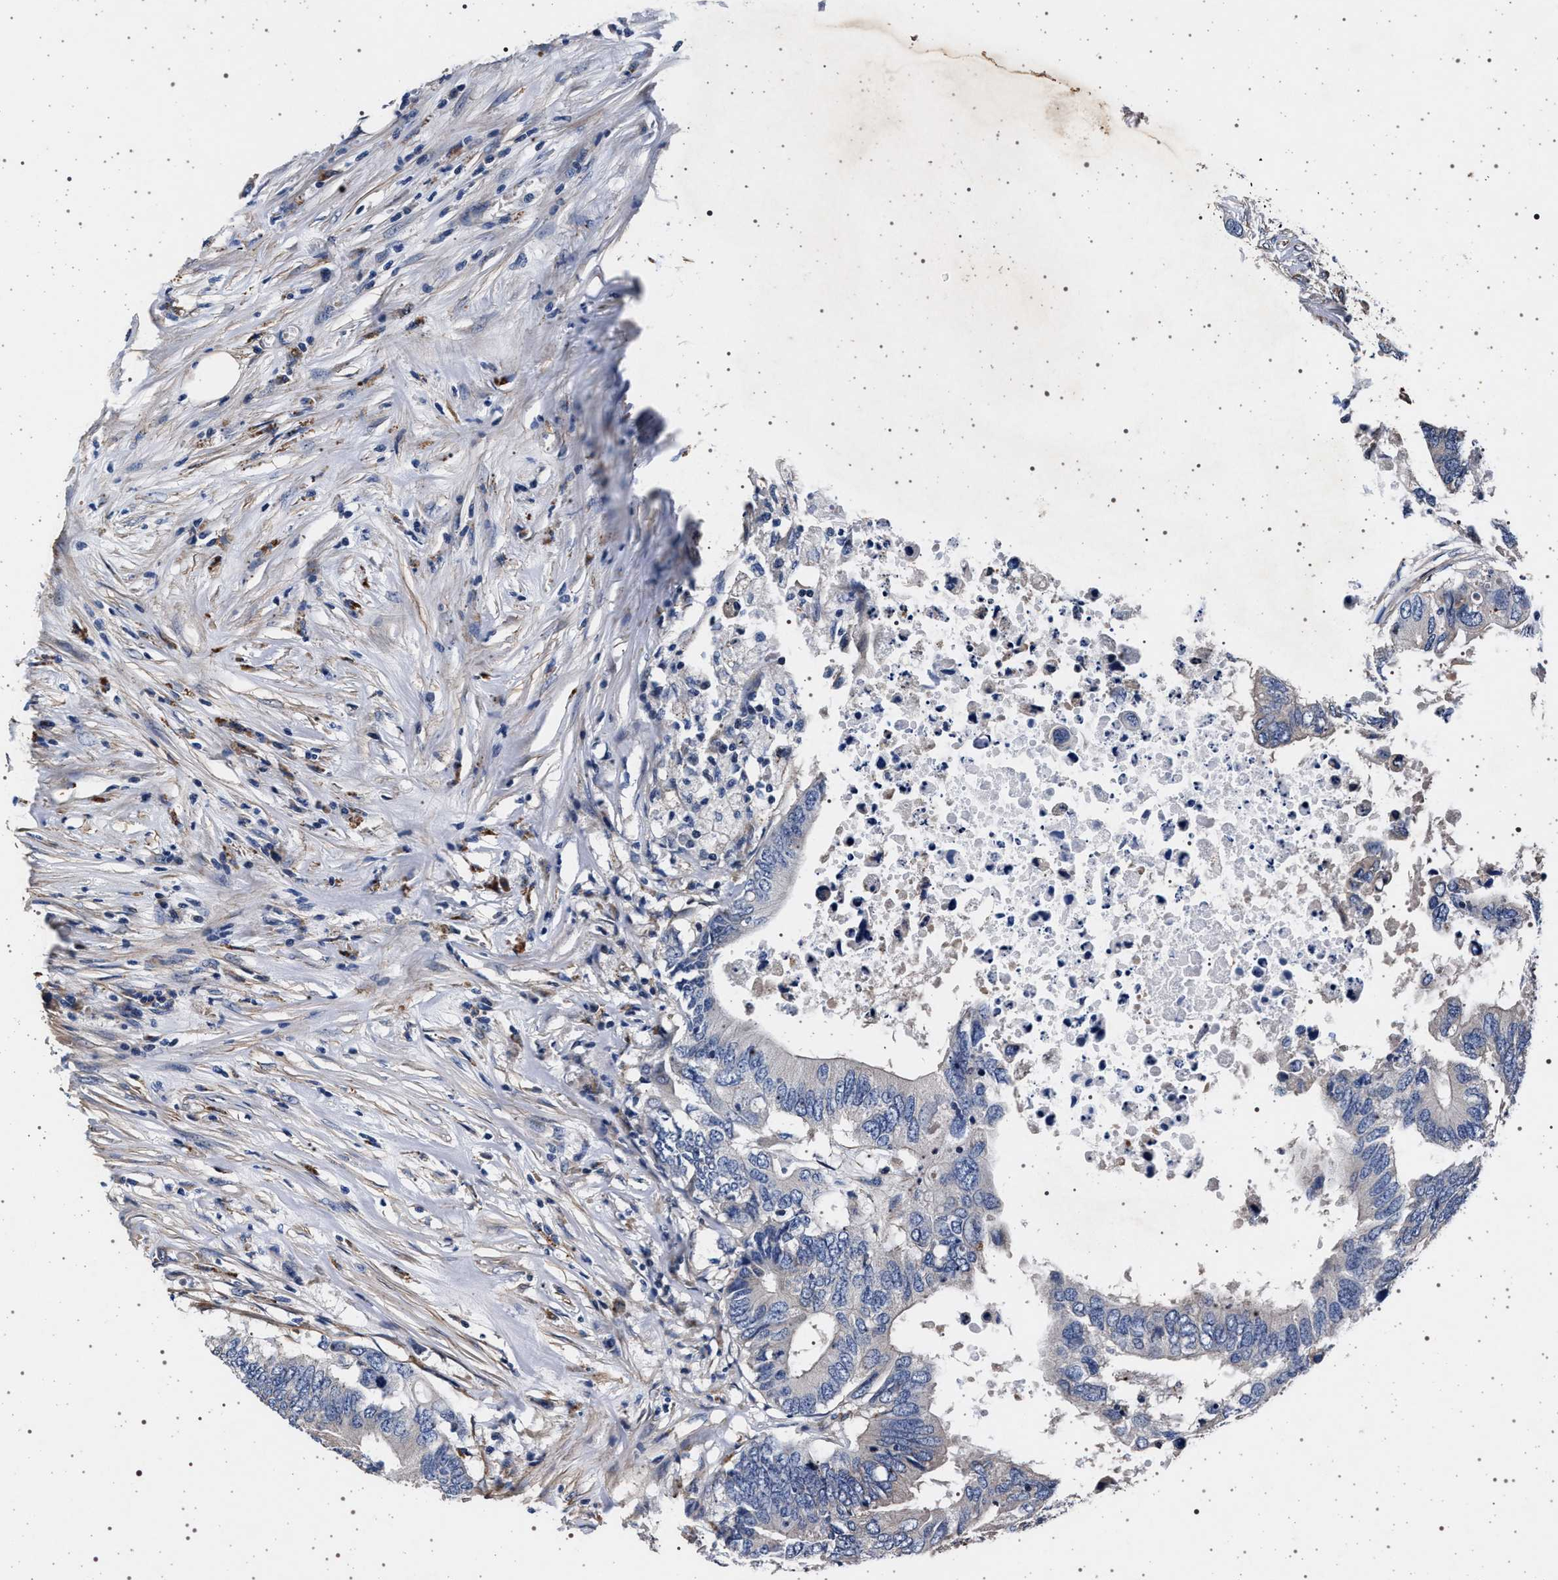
{"staining": {"intensity": "negative", "quantity": "none", "location": "none"}, "tissue": "colorectal cancer", "cell_type": "Tumor cells", "image_type": "cancer", "snomed": [{"axis": "morphology", "description": "Adenocarcinoma, NOS"}, {"axis": "topography", "description": "Colon"}], "caption": "Immunohistochemistry of adenocarcinoma (colorectal) displays no positivity in tumor cells.", "gene": "KCNK6", "patient": {"sex": "male", "age": 71}}